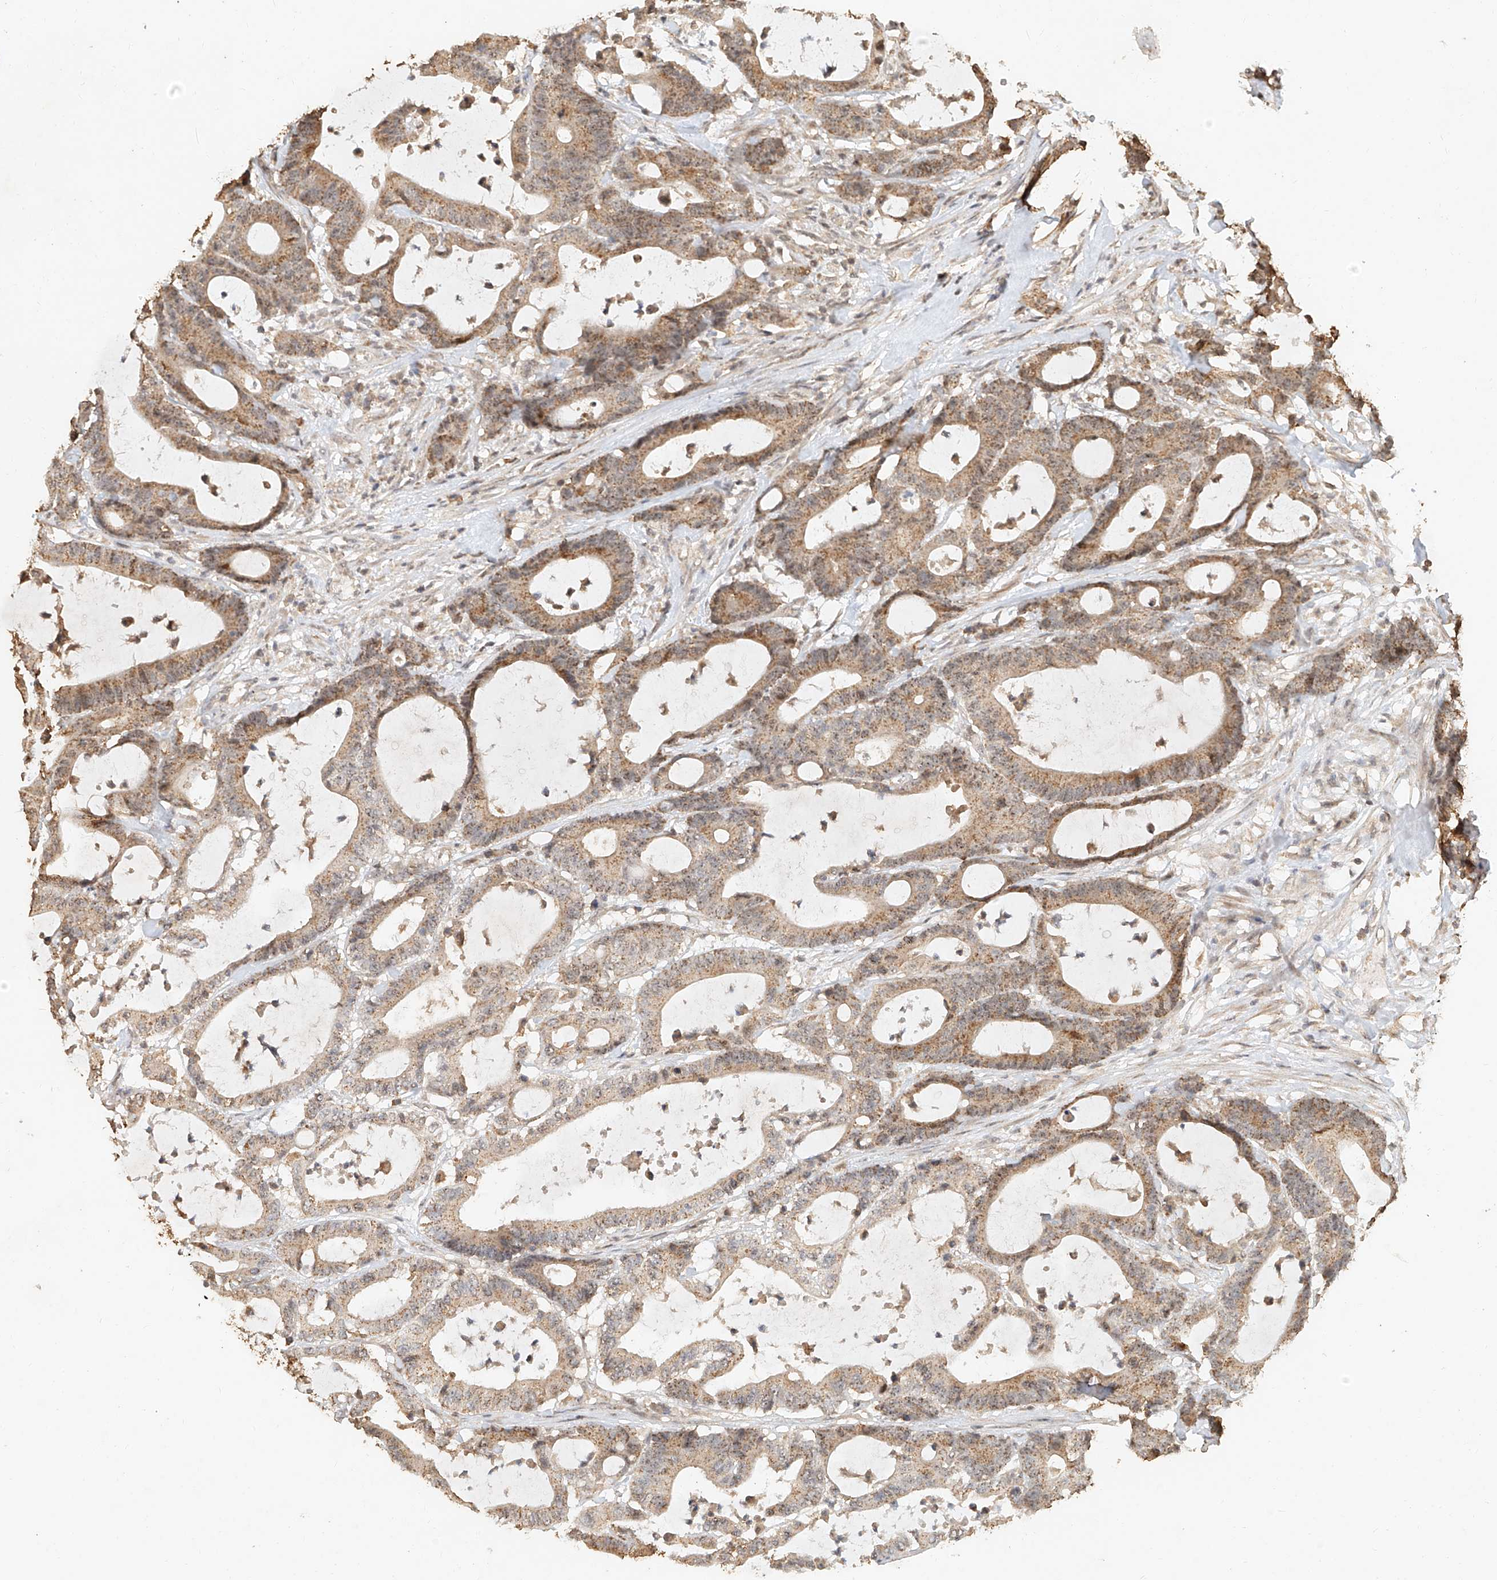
{"staining": {"intensity": "moderate", "quantity": ">75%", "location": "cytoplasmic/membranous"}, "tissue": "colorectal cancer", "cell_type": "Tumor cells", "image_type": "cancer", "snomed": [{"axis": "morphology", "description": "Adenocarcinoma, NOS"}, {"axis": "topography", "description": "Colon"}], "caption": "Moderate cytoplasmic/membranous expression for a protein is present in approximately >75% of tumor cells of colorectal cancer (adenocarcinoma) using immunohistochemistry.", "gene": "CXorf58", "patient": {"sex": "female", "age": 84}}